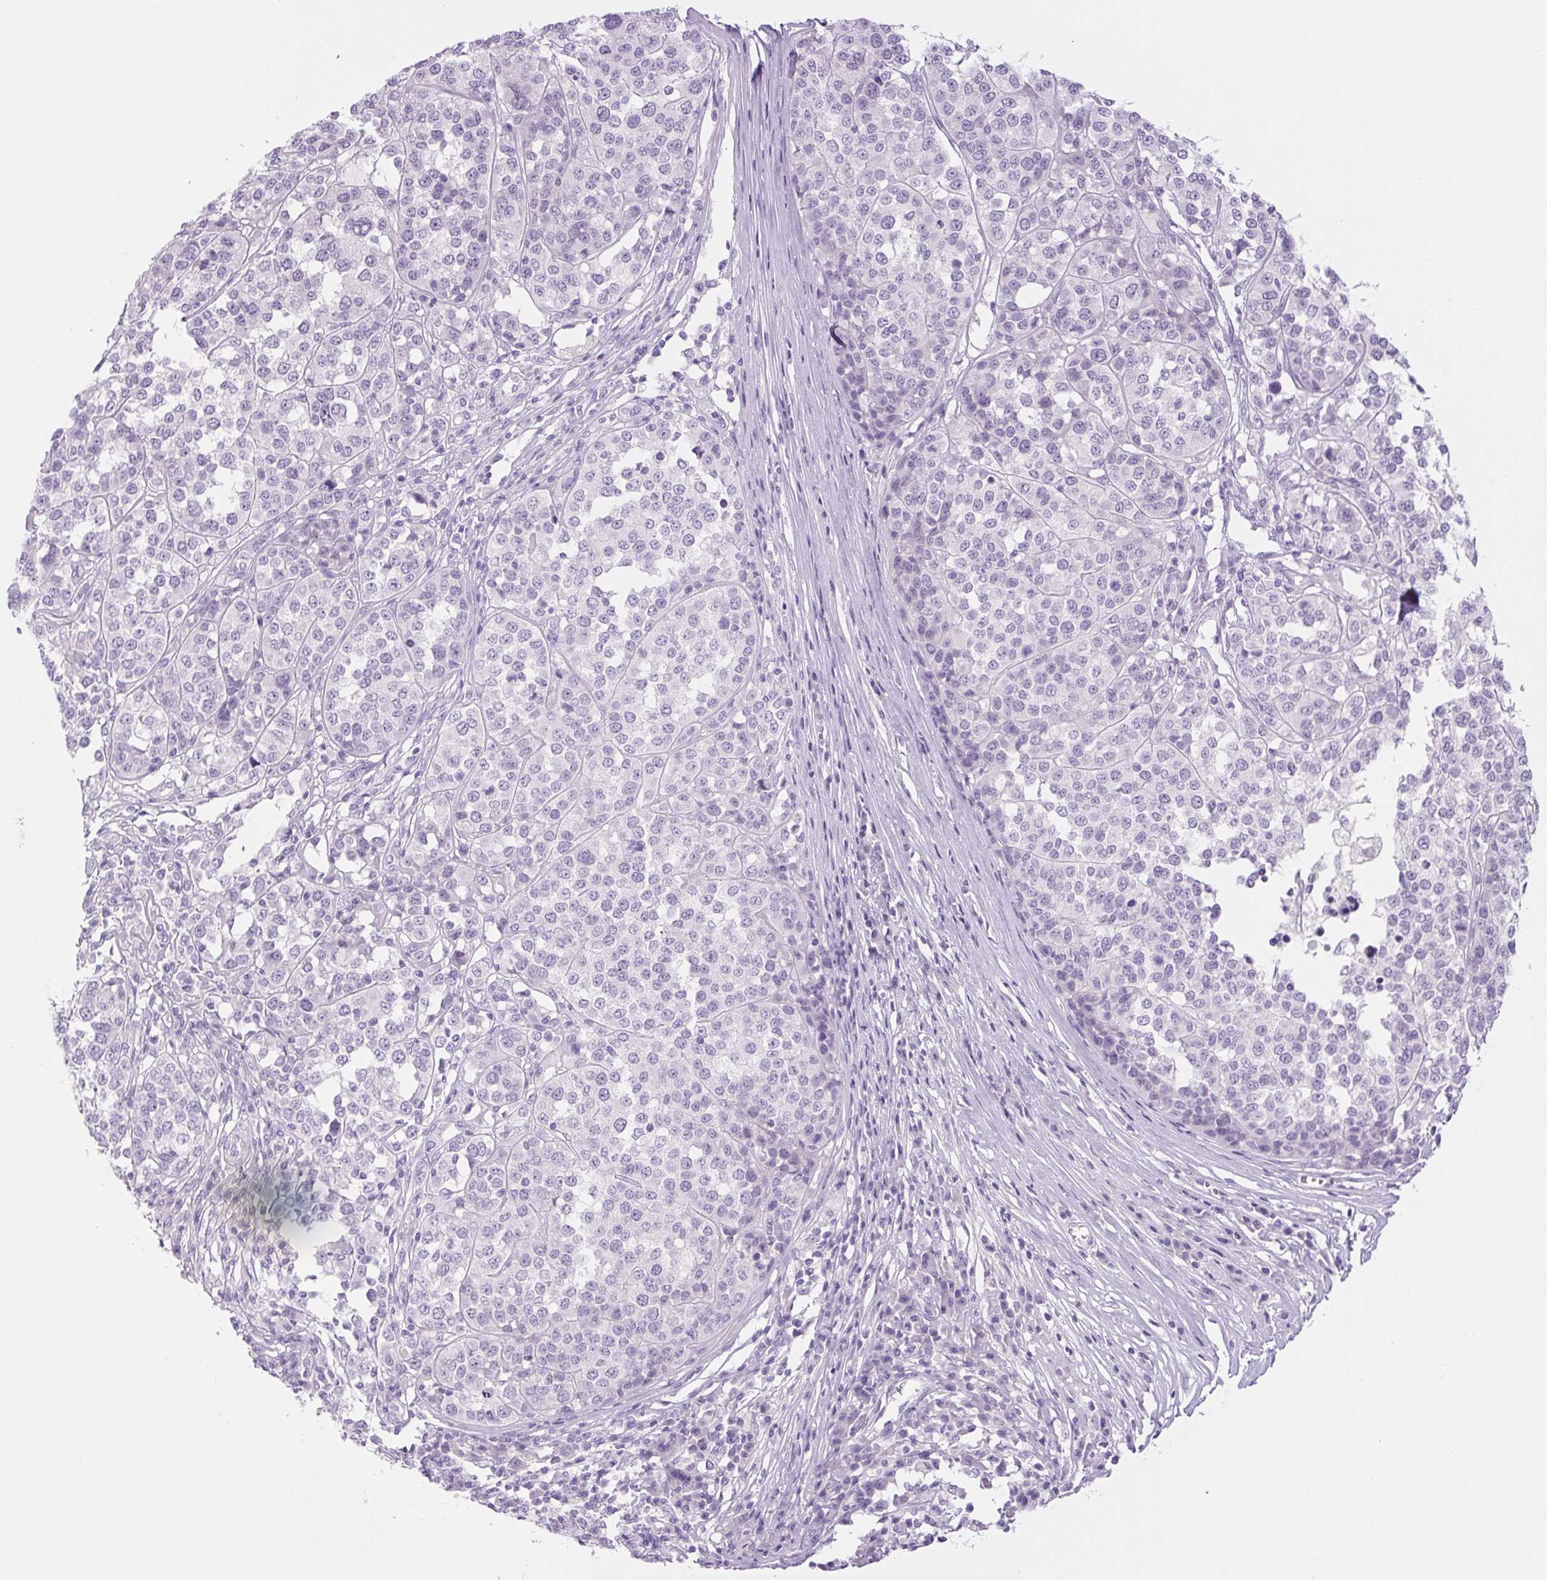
{"staining": {"intensity": "negative", "quantity": "none", "location": "none"}, "tissue": "melanoma", "cell_type": "Tumor cells", "image_type": "cancer", "snomed": [{"axis": "morphology", "description": "Malignant melanoma, Metastatic site"}, {"axis": "topography", "description": "Lymph node"}], "caption": "Protein analysis of malignant melanoma (metastatic site) demonstrates no significant expression in tumor cells. (Stains: DAB immunohistochemistry (IHC) with hematoxylin counter stain, Microscopy: brightfield microscopy at high magnification).", "gene": "COL9A2", "patient": {"sex": "male", "age": 44}}